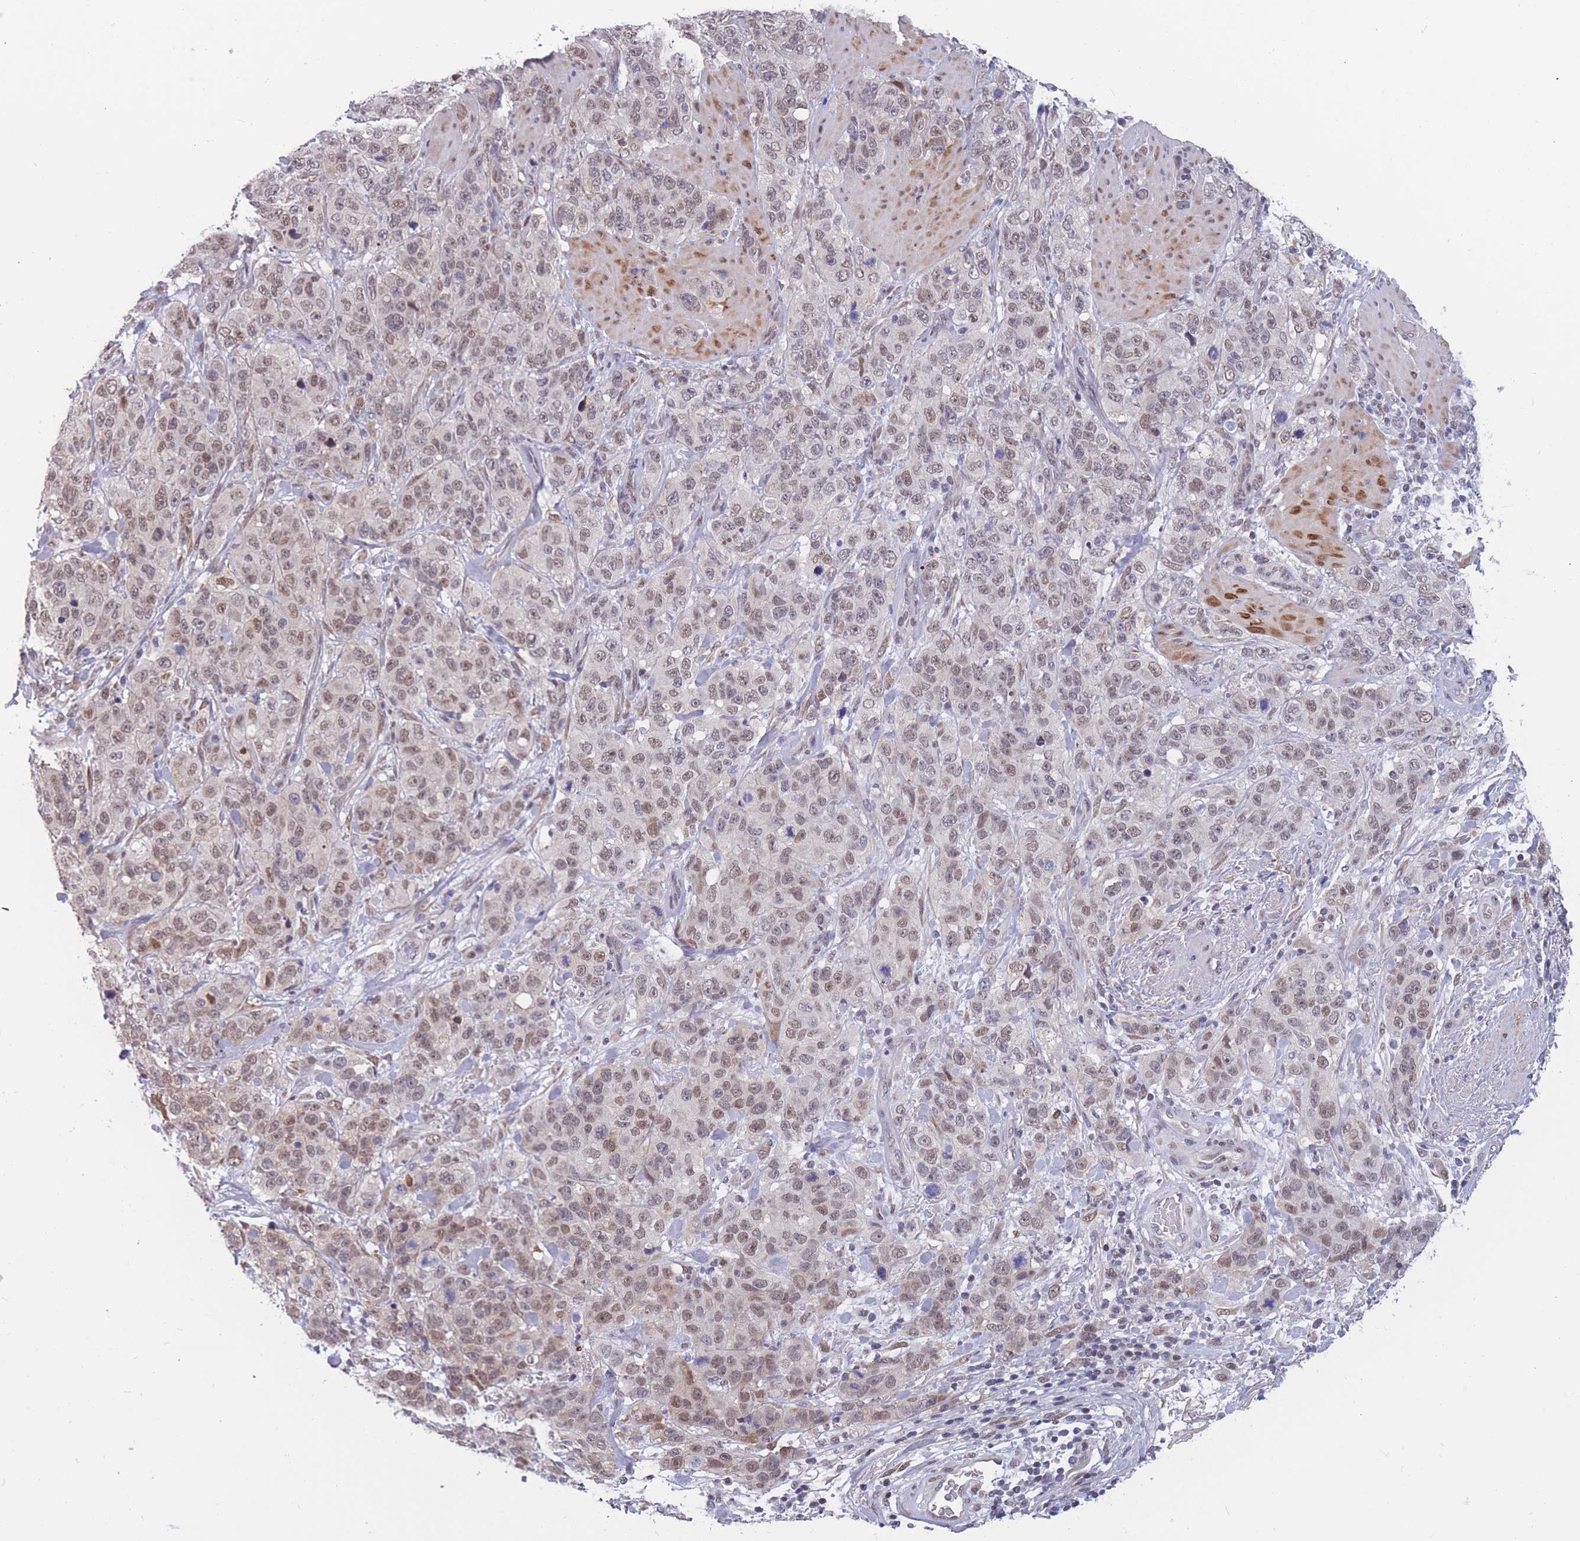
{"staining": {"intensity": "weak", "quantity": "25%-75%", "location": "nuclear"}, "tissue": "stomach cancer", "cell_type": "Tumor cells", "image_type": "cancer", "snomed": [{"axis": "morphology", "description": "Adenocarcinoma, NOS"}, {"axis": "topography", "description": "Stomach"}], "caption": "This is an image of immunohistochemistry (IHC) staining of stomach cancer (adenocarcinoma), which shows weak expression in the nuclear of tumor cells.", "gene": "BCL9L", "patient": {"sex": "male", "age": 48}}